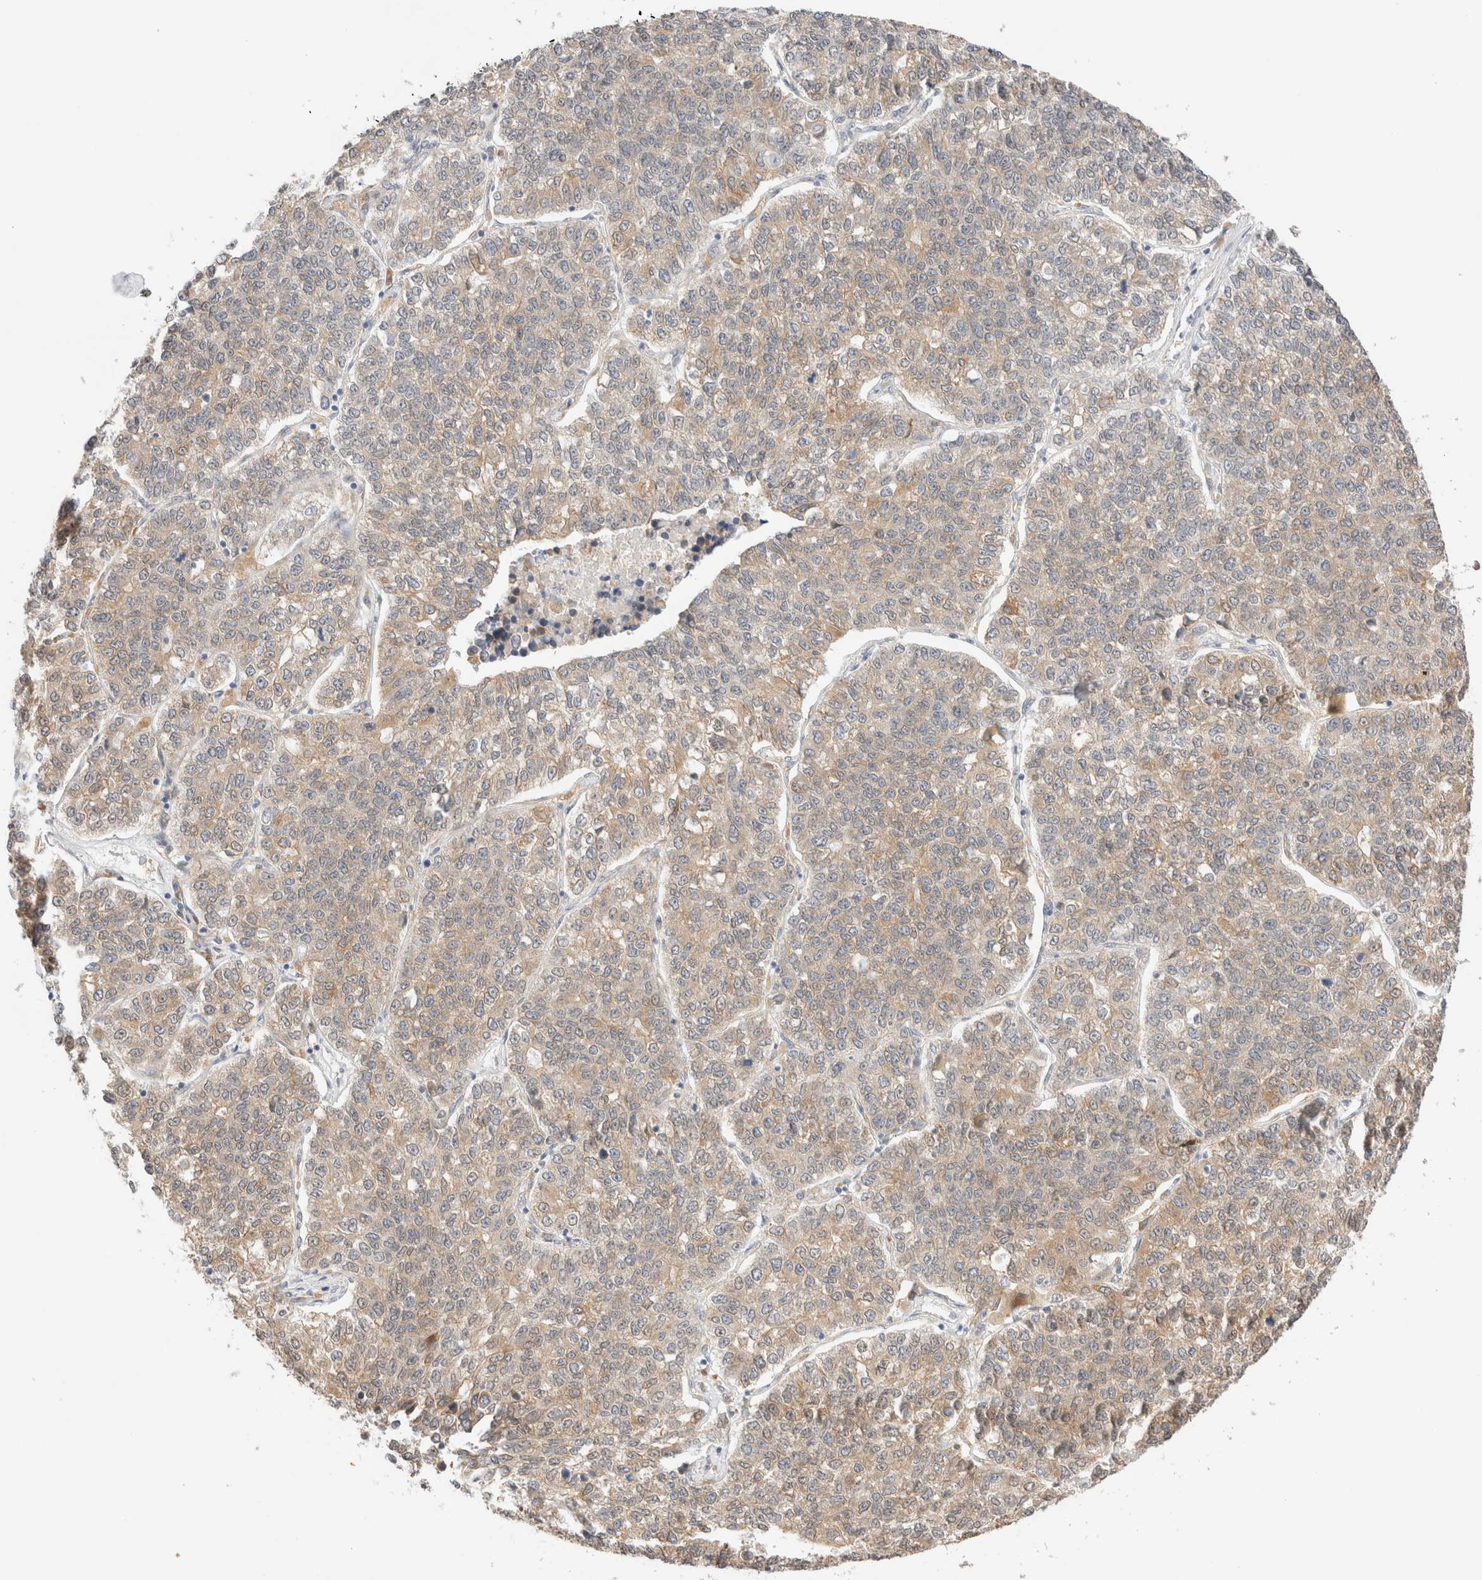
{"staining": {"intensity": "weak", "quantity": ">75%", "location": "cytoplasmic/membranous"}, "tissue": "lung cancer", "cell_type": "Tumor cells", "image_type": "cancer", "snomed": [{"axis": "morphology", "description": "Adenocarcinoma, NOS"}, {"axis": "topography", "description": "Lung"}], "caption": "Immunohistochemistry (IHC) histopathology image of adenocarcinoma (lung) stained for a protein (brown), which demonstrates low levels of weak cytoplasmic/membranous positivity in approximately >75% of tumor cells.", "gene": "SYVN1", "patient": {"sex": "male", "age": 49}}